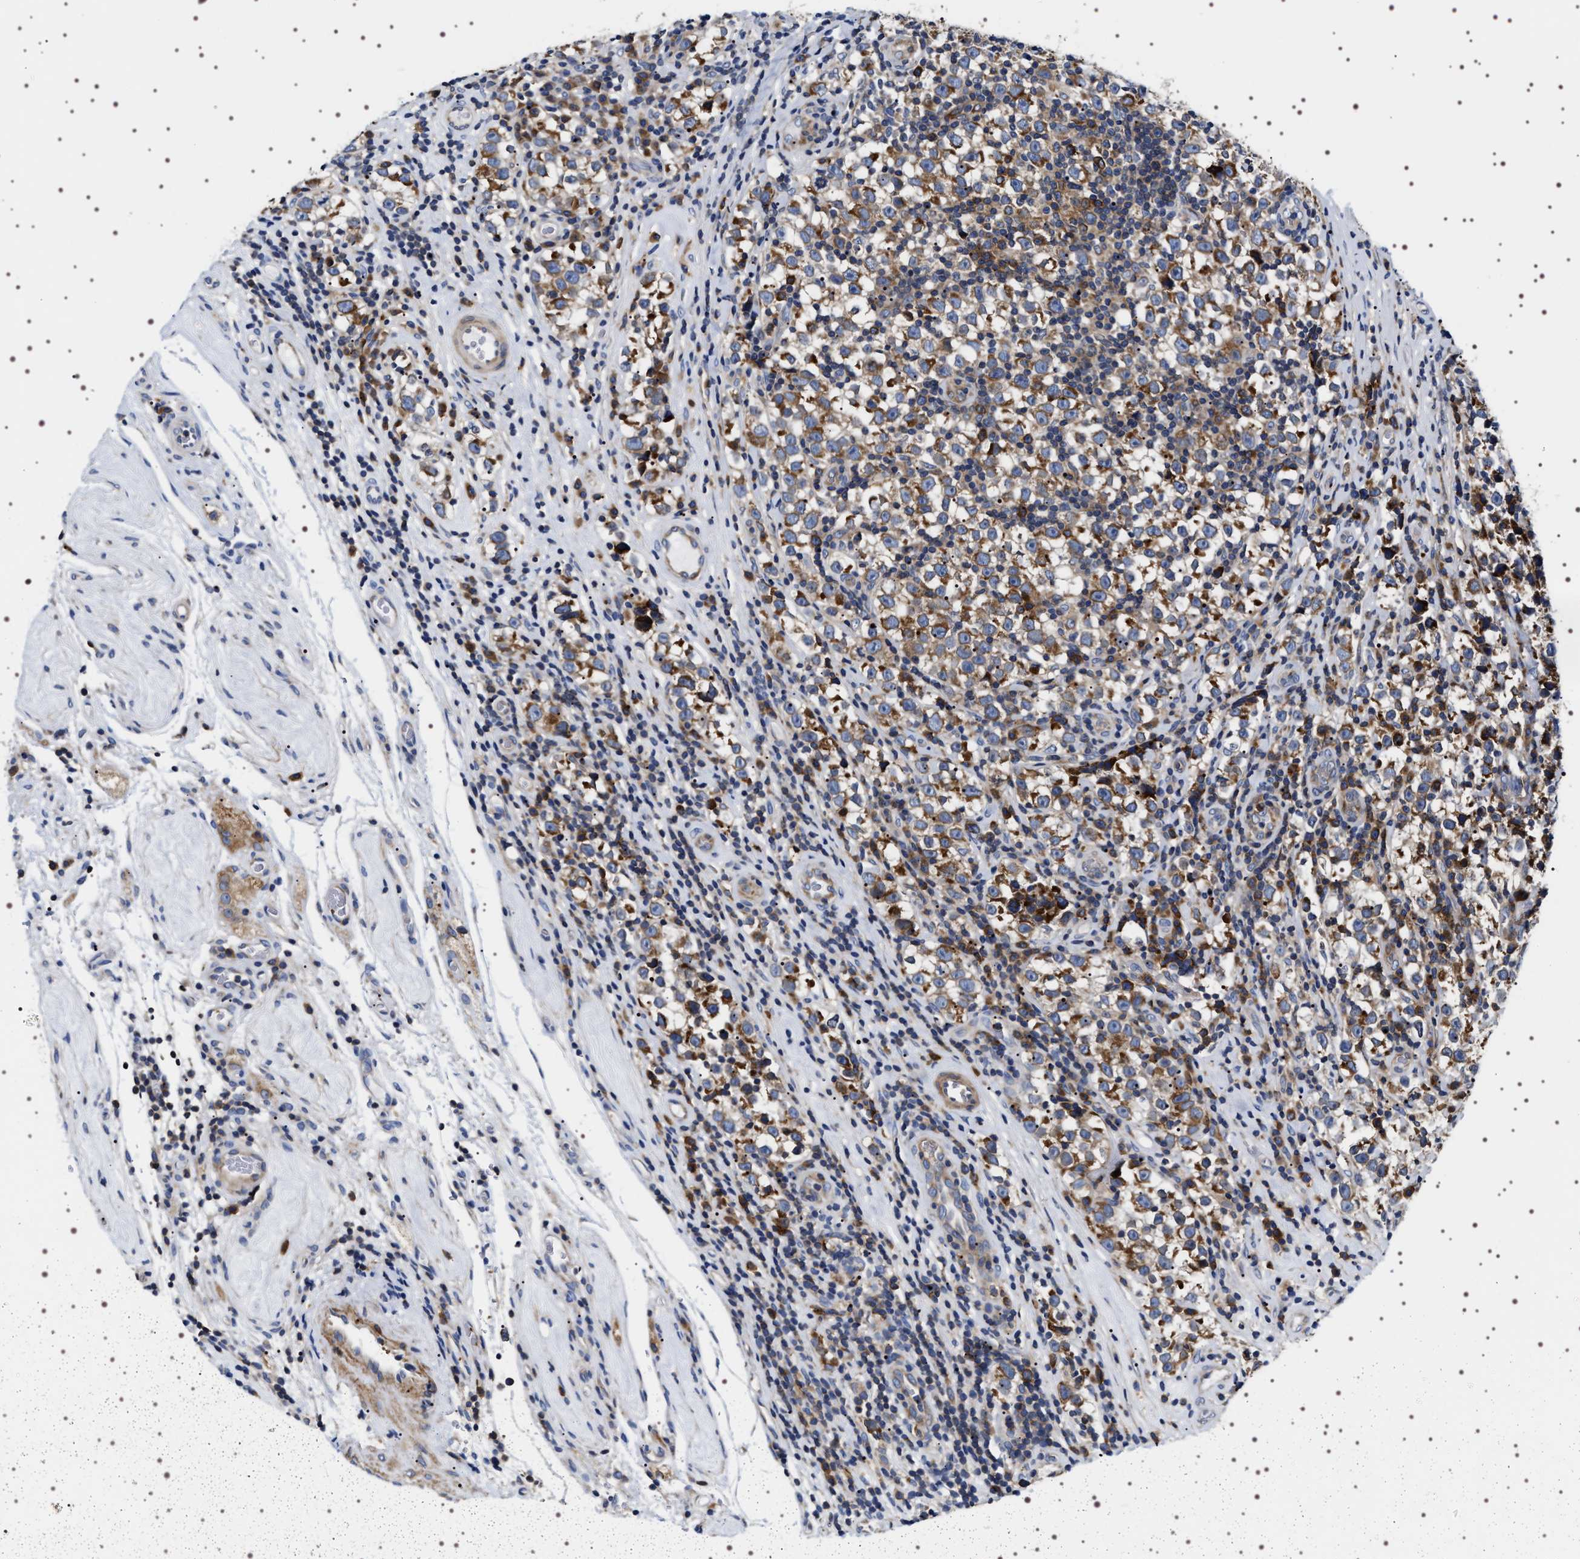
{"staining": {"intensity": "moderate", "quantity": ">75%", "location": "cytoplasmic/membranous"}, "tissue": "testis cancer", "cell_type": "Tumor cells", "image_type": "cancer", "snomed": [{"axis": "morphology", "description": "Normal tissue, NOS"}, {"axis": "morphology", "description": "Seminoma, NOS"}, {"axis": "topography", "description": "Testis"}], "caption": "Brown immunohistochemical staining in human testis seminoma shows moderate cytoplasmic/membranous expression in approximately >75% of tumor cells.", "gene": "SQLE", "patient": {"sex": "male", "age": 43}}